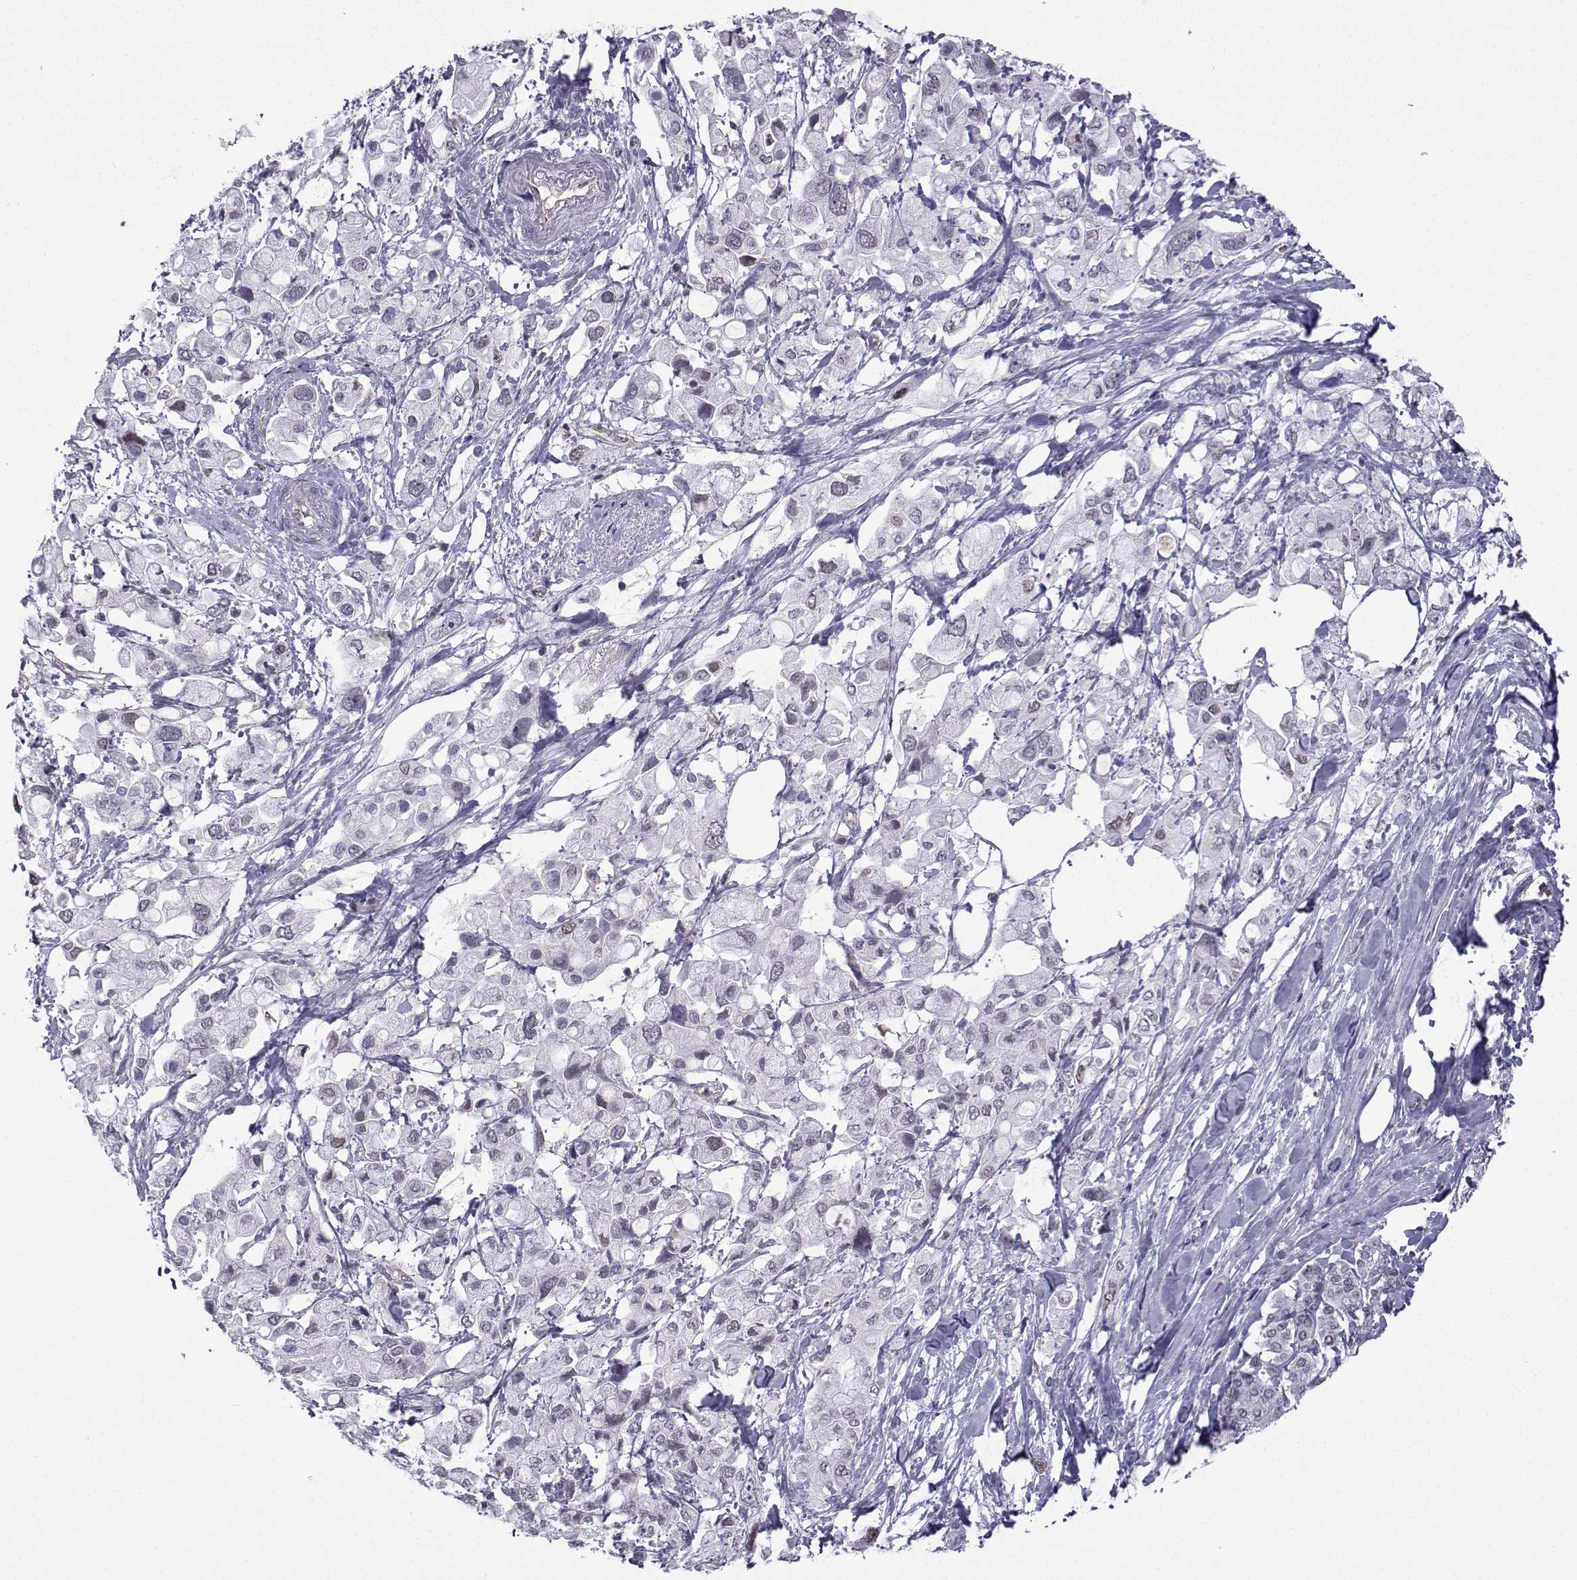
{"staining": {"intensity": "negative", "quantity": "none", "location": "none"}, "tissue": "pancreatic cancer", "cell_type": "Tumor cells", "image_type": "cancer", "snomed": [{"axis": "morphology", "description": "Adenocarcinoma, NOS"}, {"axis": "topography", "description": "Pancreas"}], "caption": "Immunohistochemistry micrograph of human pancreatic cancer (adenocarcinoma) stained for a protein (brown), which demonstrates no staining in tumor cells.", "gene": "INCENP", "patient": {"sex": "female", "age": 56}}